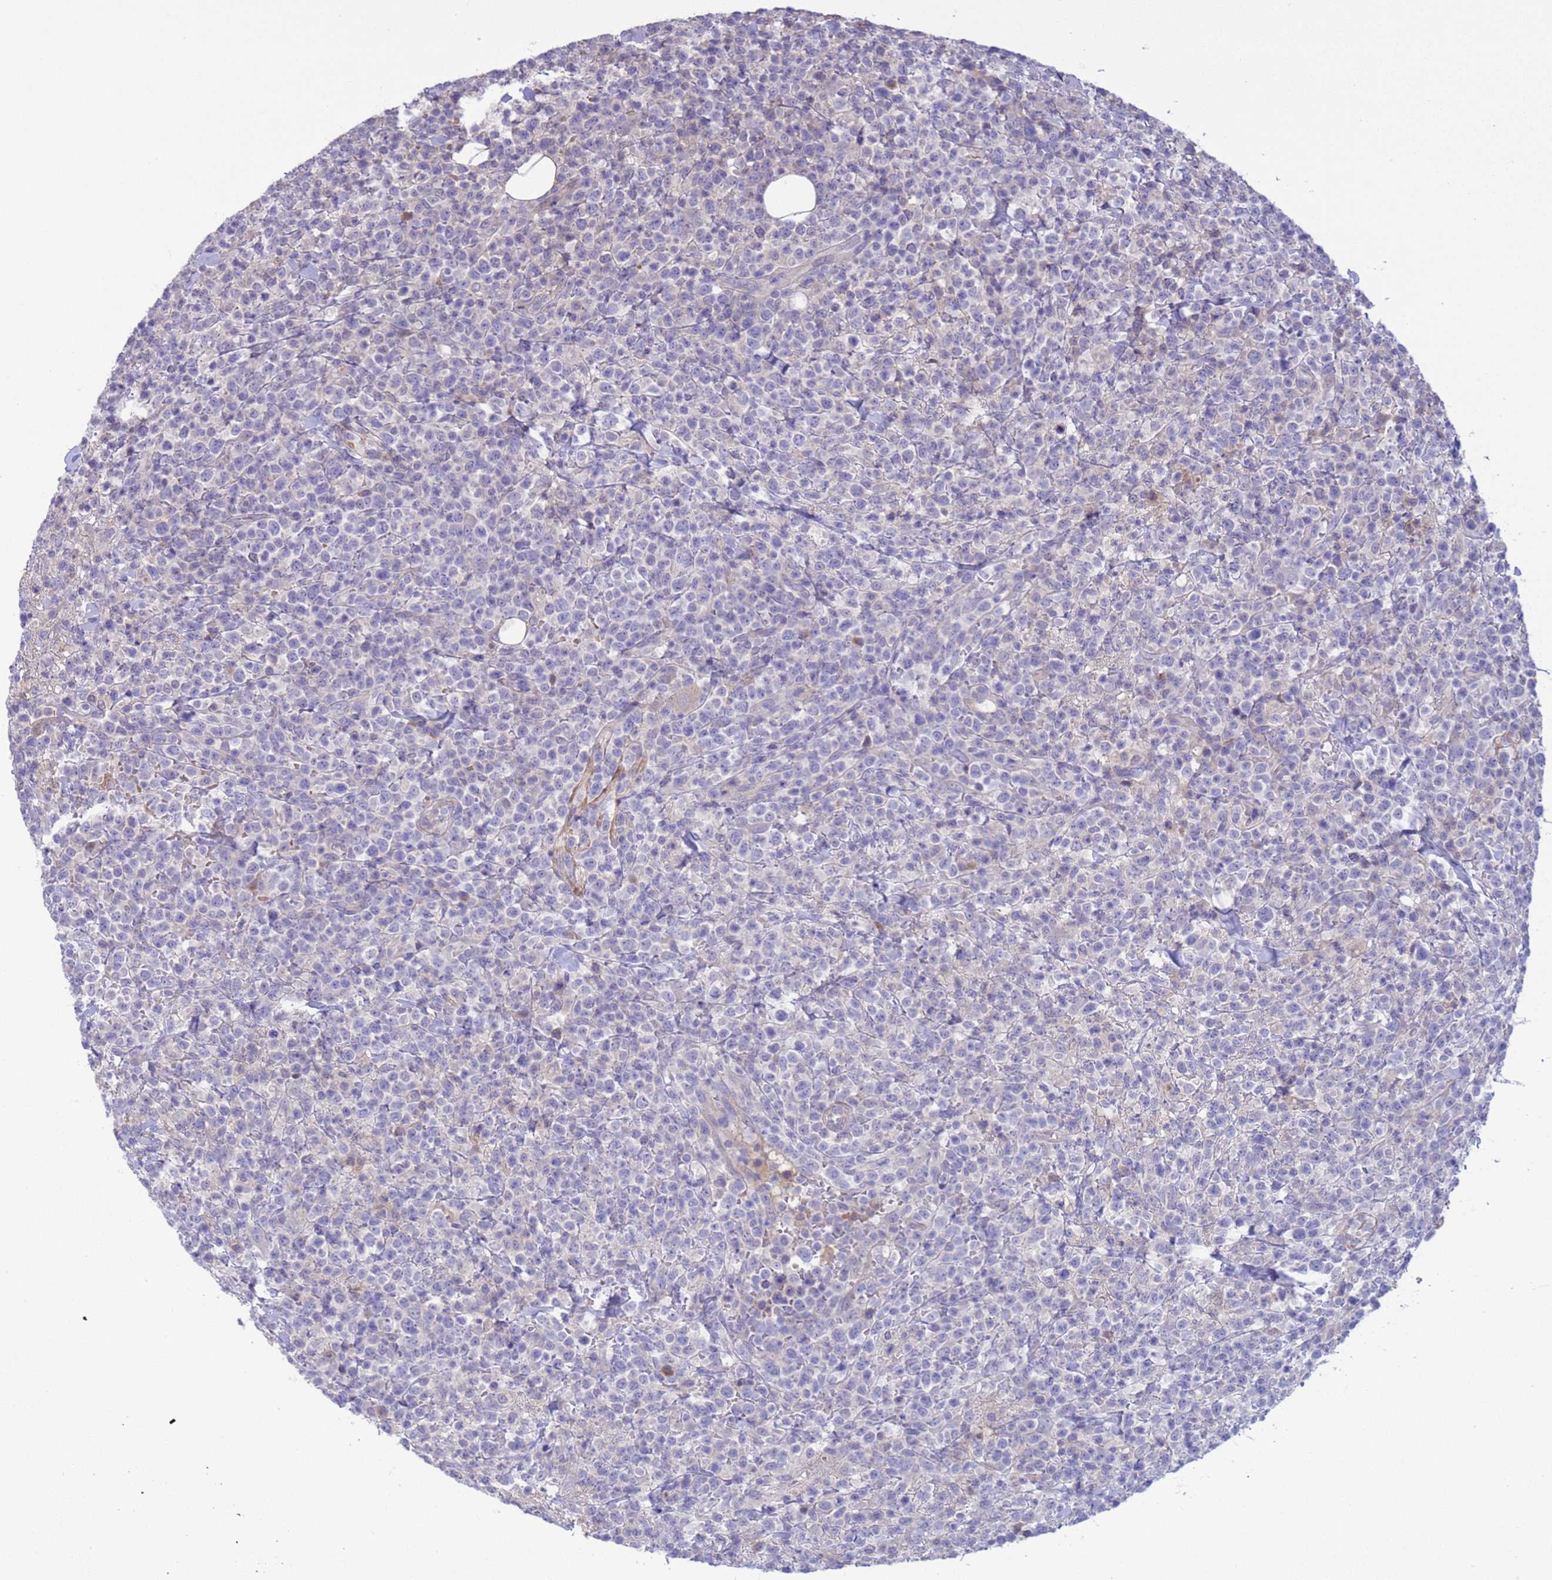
{"staining": {"intensity": "negative", "quantity": "none", "location": "none"}, "tissue": "lymphoma", "cell_type": "Tumor cells", "image_type": "cancer", "snomed": [{"axis": "morphology", "description": "Malignant lymphoma, non-Hodgkin's type, High grade"}, {"axis": "topography", "description": "Colon"}], "caption": "Lymphoma was stained to show a protein in brown. There is no significant staining in tumor cells. (Brightfield microscopy of DAB immunohistochemistry at high magnification).", "gene": "GJA10", "patient": {"sex": "female", "age": 53}}